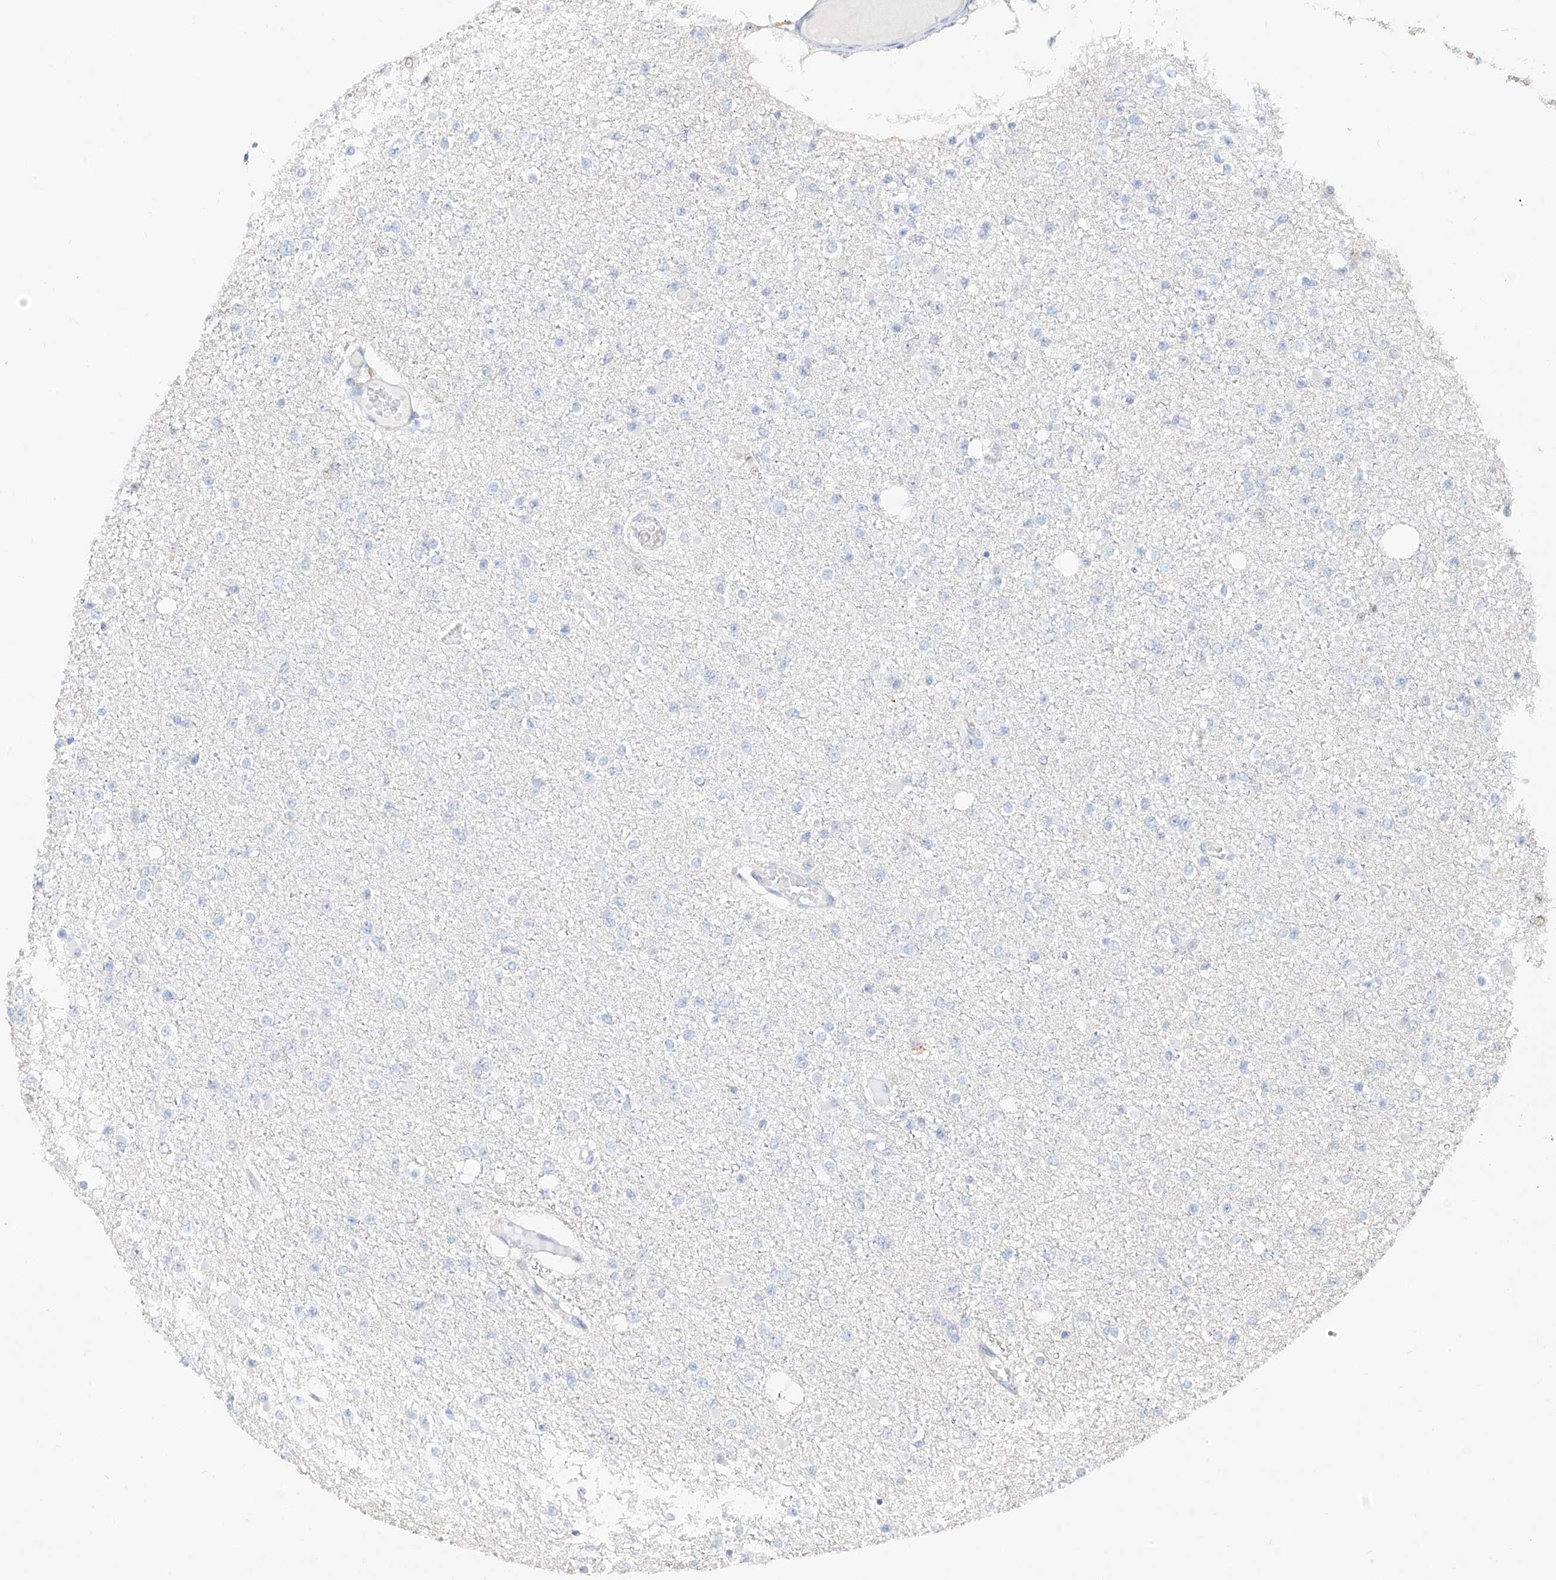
{"staining": {"intensity": "negative", "quantity": "none", "location": "none"}, "tissue": "glioma", "cell_type": "Tumor cells", "image_type": "cancer", "snomed": [{"axis": "morphology", "description": "Glioma, malignant, Low grade"}, {"axis": "topography", "description": "Brain"}], "caption": "Malignant glioma (low-grade) stained for a protein using immunohistochemistry (IHC) reveals no staining tumor cells.", "gene": "SNU13", "patient": {"sex": "female", "age": 22}}